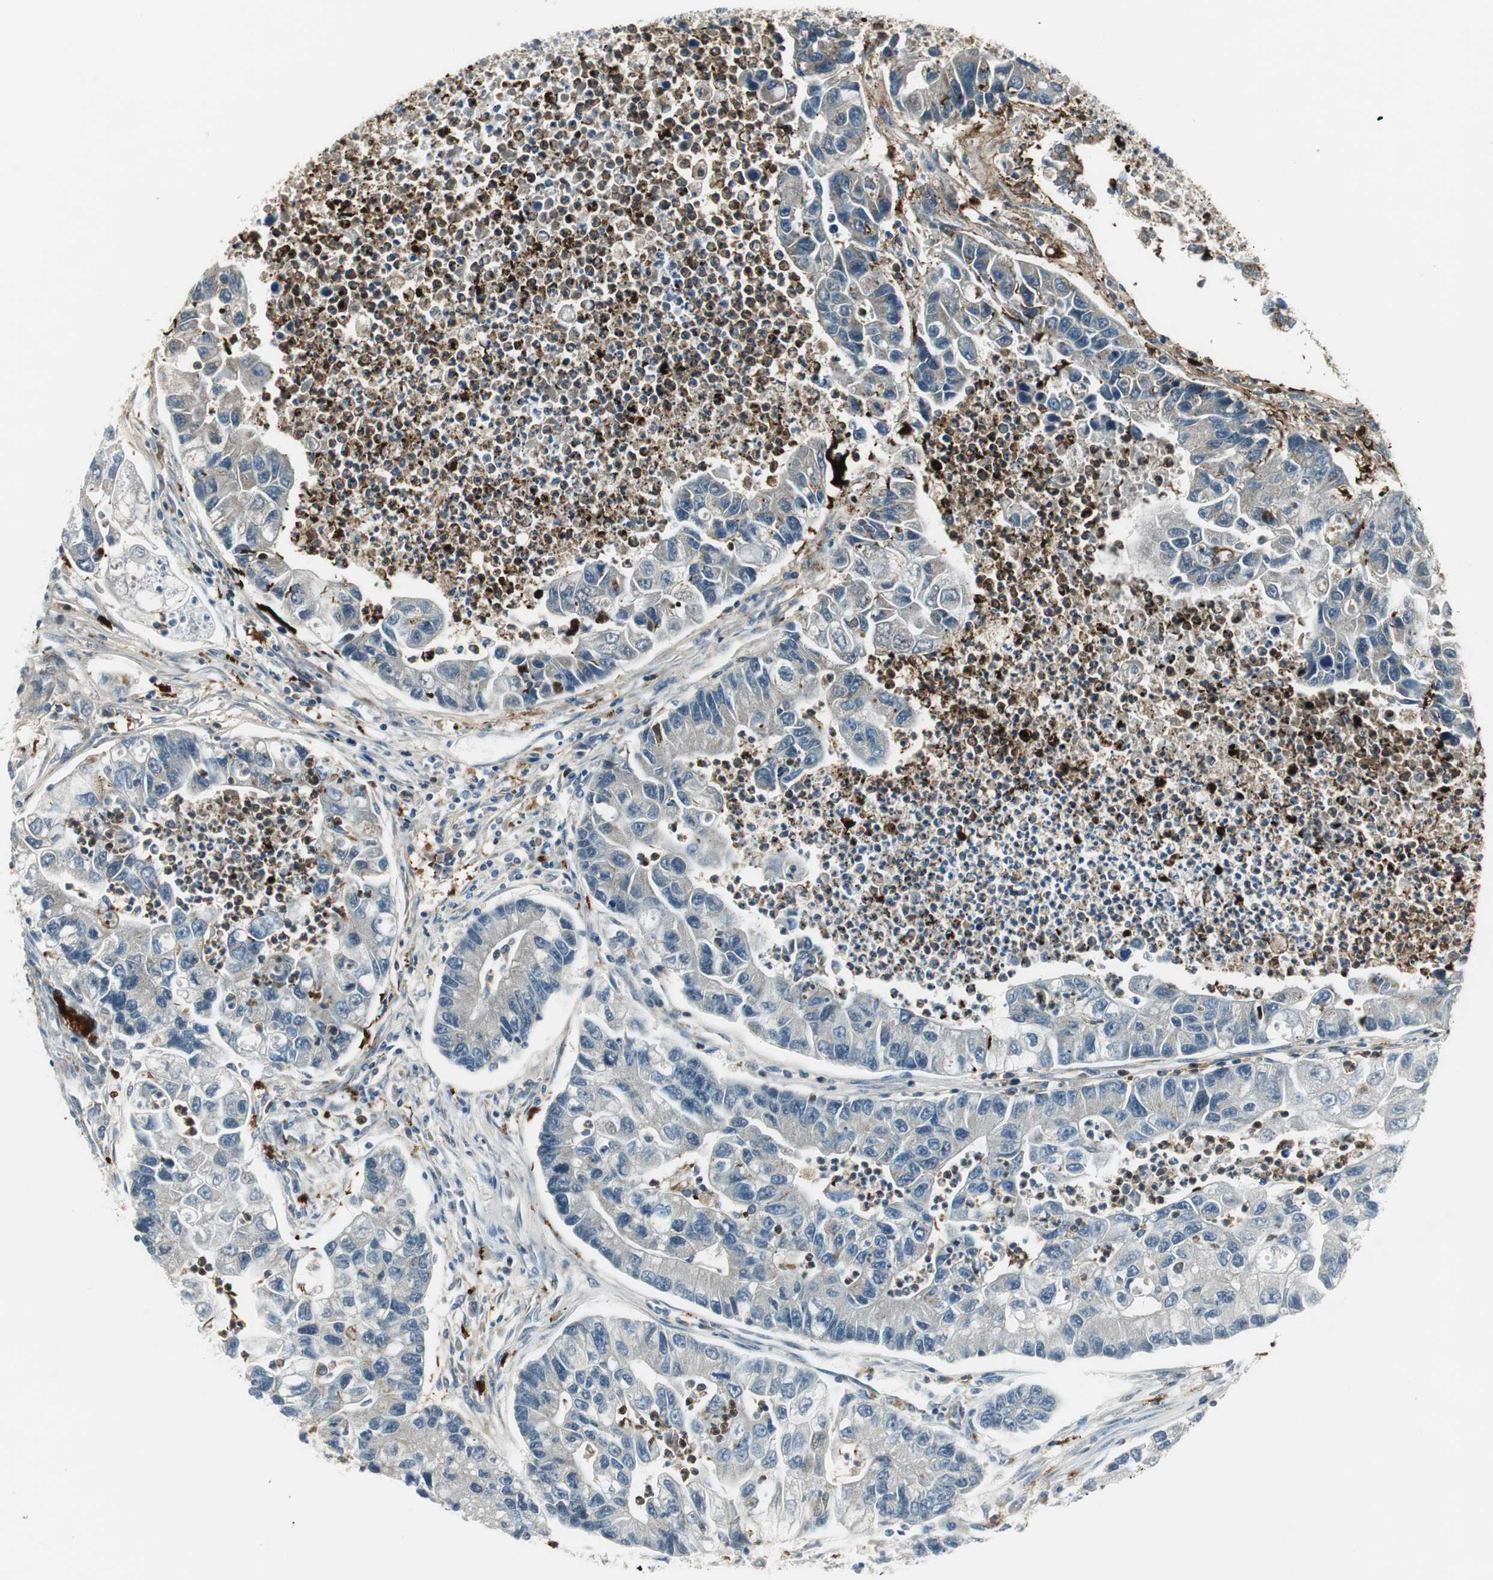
{"staining": {"intensity": "negative", "quantity": "none", "location": "none"}, "tissue": "lung cancer", "cell_type": "Tumor cells", "image_type": "cancer", "snomed": [{"axis": "morphology", "description": "Adenocarcinoma, NOS"}, {"axis": "topography", "description": "Lung"}], "caption": "IHC photomicrograph of neoplastic tissue: human adenocarcinoma (lung) stained with DAB exhibits no significant protein expression in tumor cells. (DAB immunohistochemistry (IHC) visualized using brightfield microscopy, high magnification).", "gene": "NCK1", "patient": {"sex": "female", "age": 51}}